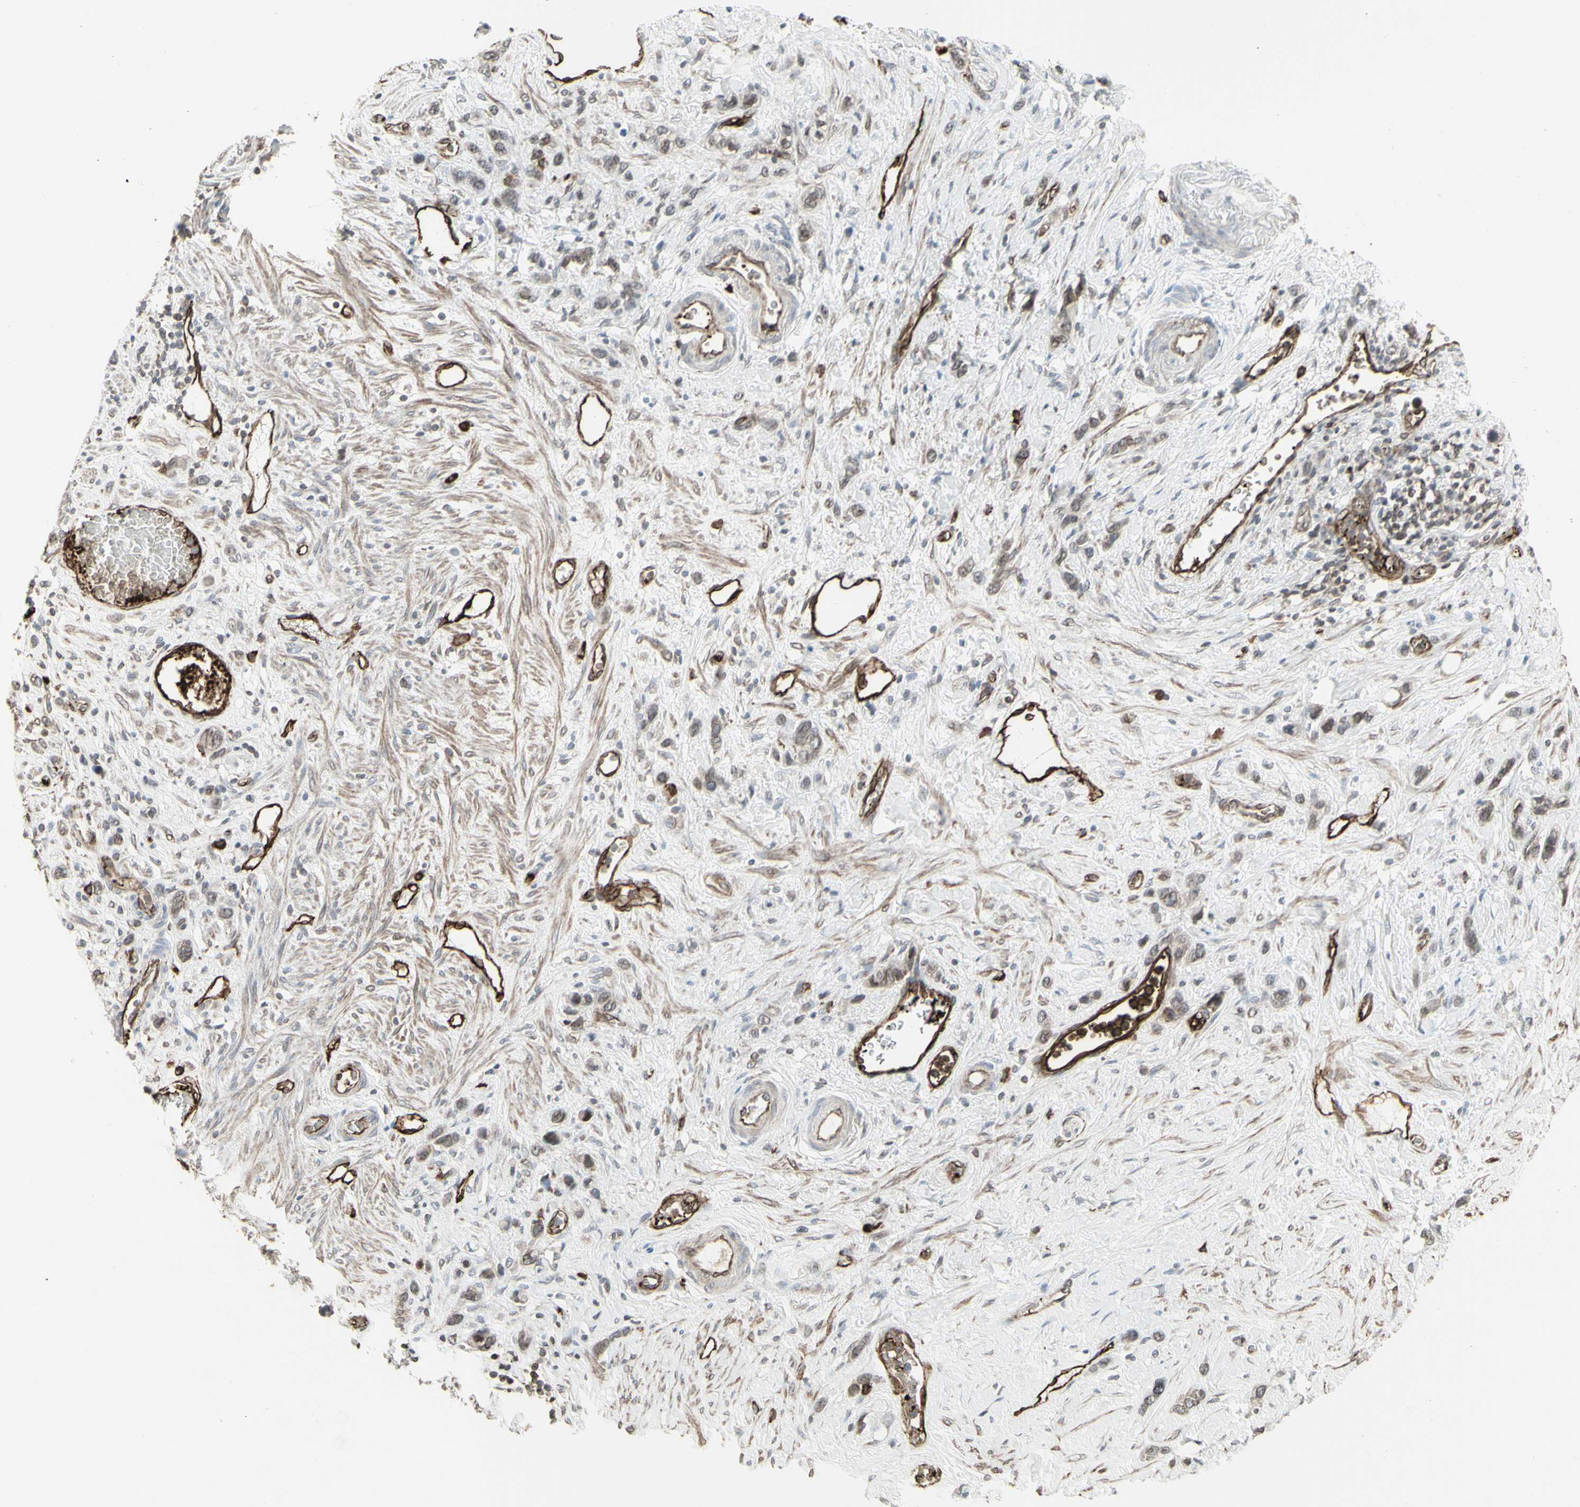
{"staining": {"intensity": "weak", "quantity": ">75%", "location": "cytoplasmic/membranous,nuclear"}, "tissue": "stomach cancer", "cell_type": "Tumor cells", "image_type": "cancer", "snomed": [{"axis": "morphology", "description": "Adenocarcinoma, NOS"}, {"axis": "morphology", "description": "Adenocarcinoma, High grade"}, {"axis": "topography", "description": "Stomach, upper"}, {"axis": "topography", "description": "Stomach, lower"}], "caption": "Immunohistochemical staining of stomach cancer (adenocarcinoma (high-grade)) shows low levels of weak cytoplasmic/membranous and nuclear expression in approximately >75% of tumor cells.", "gene": "DTX3L", "patient": {"sex": "female", "age": 65}}